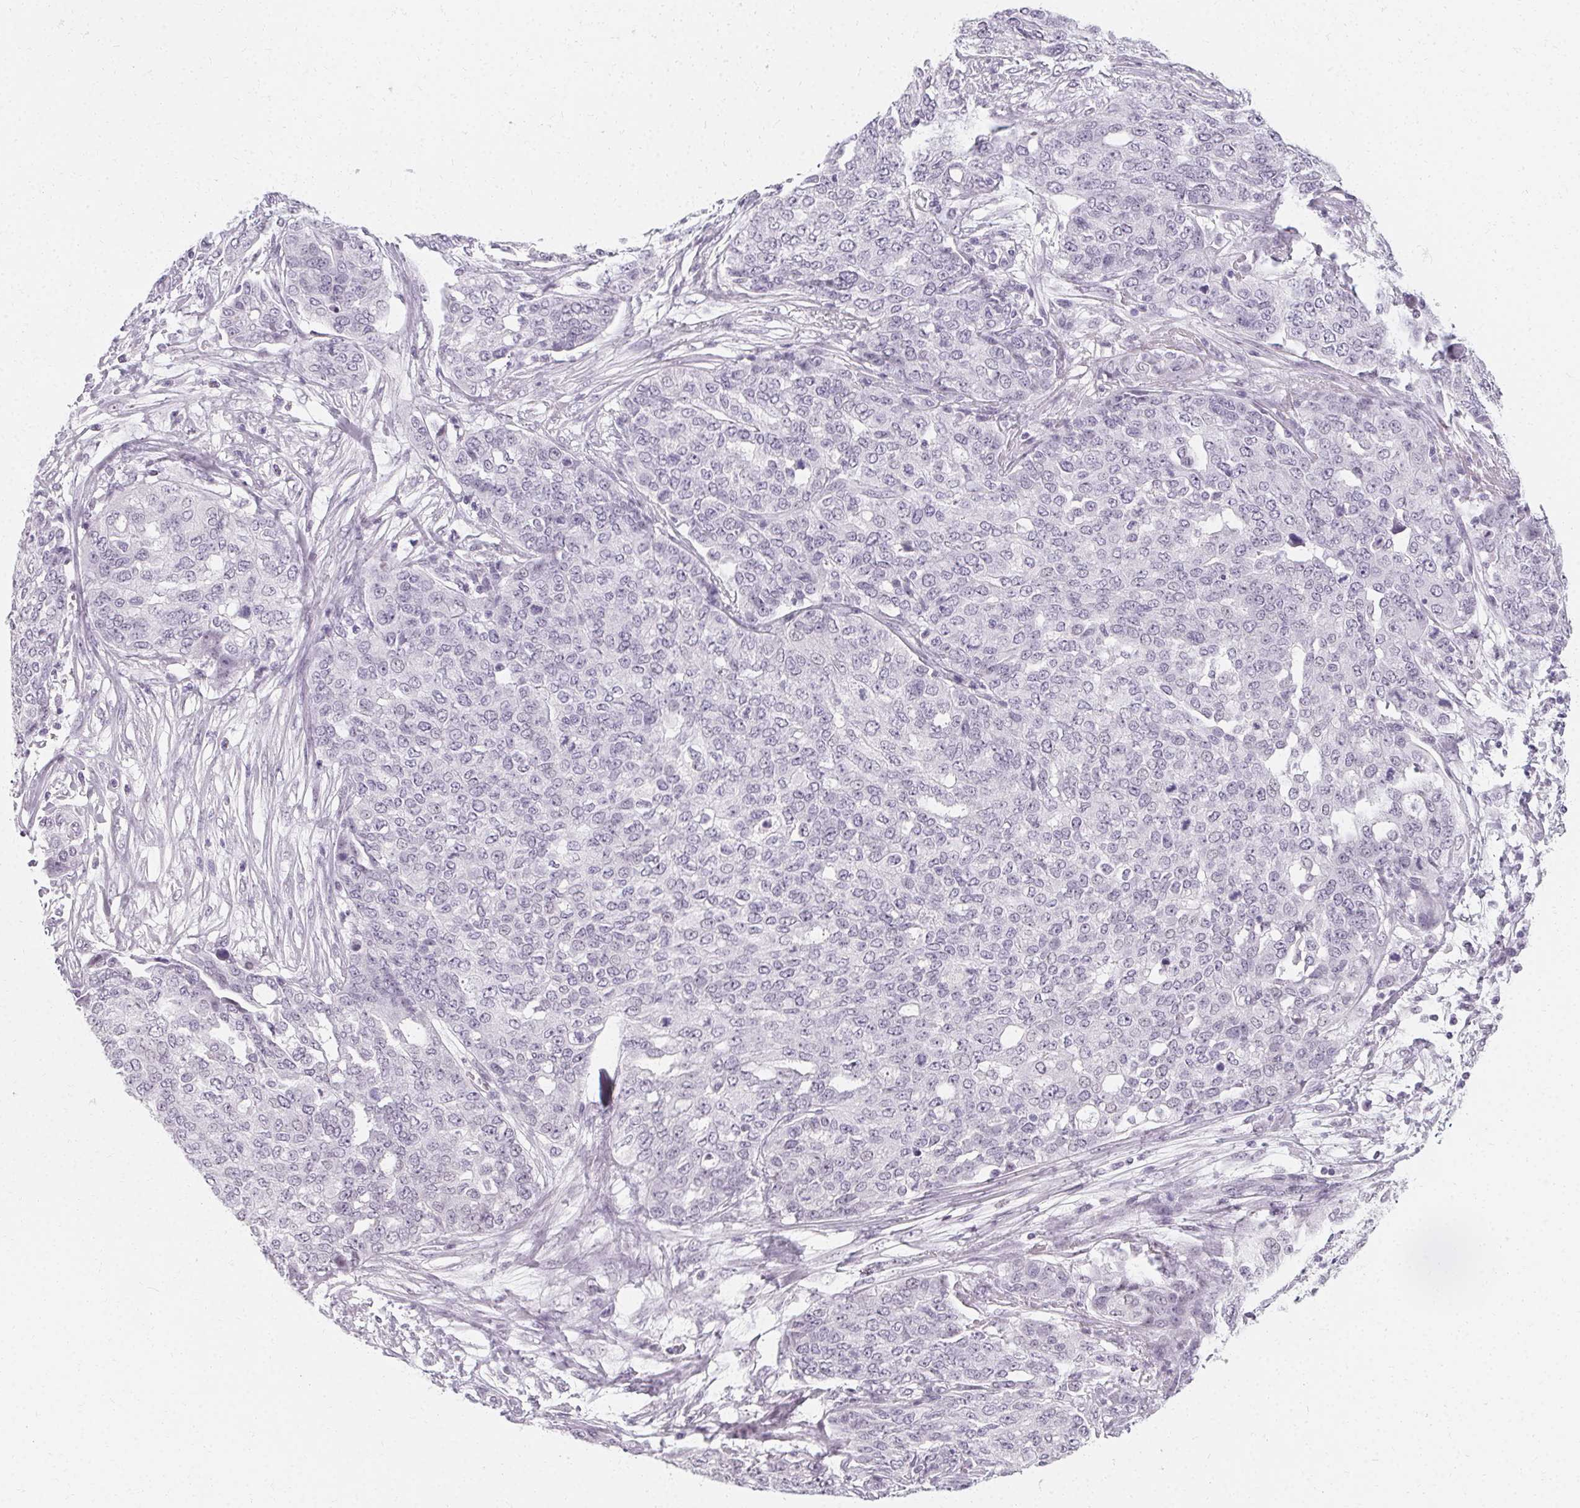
{"staining": {"intensity": "negative", "quantity": "none", "location": "none"}, "tissue": "ovarian cancer", "cell_type": "Tumor cells", "image_type": "cancer", "snomed": [{"axis": "morphology", "description": "Cystadenocarcinoma, serous, NOS"}, {"axis": "topography", "description": "Soft tissue"}, {"axis": "topography", "description": "Ovary"}], "caption": "The histopathology image reveals no staining of tumor cells in serous cystadenocarcinoma (ovarian).", "gene": "SYNPR", "patient": {"sex": "female", "age": 57}}